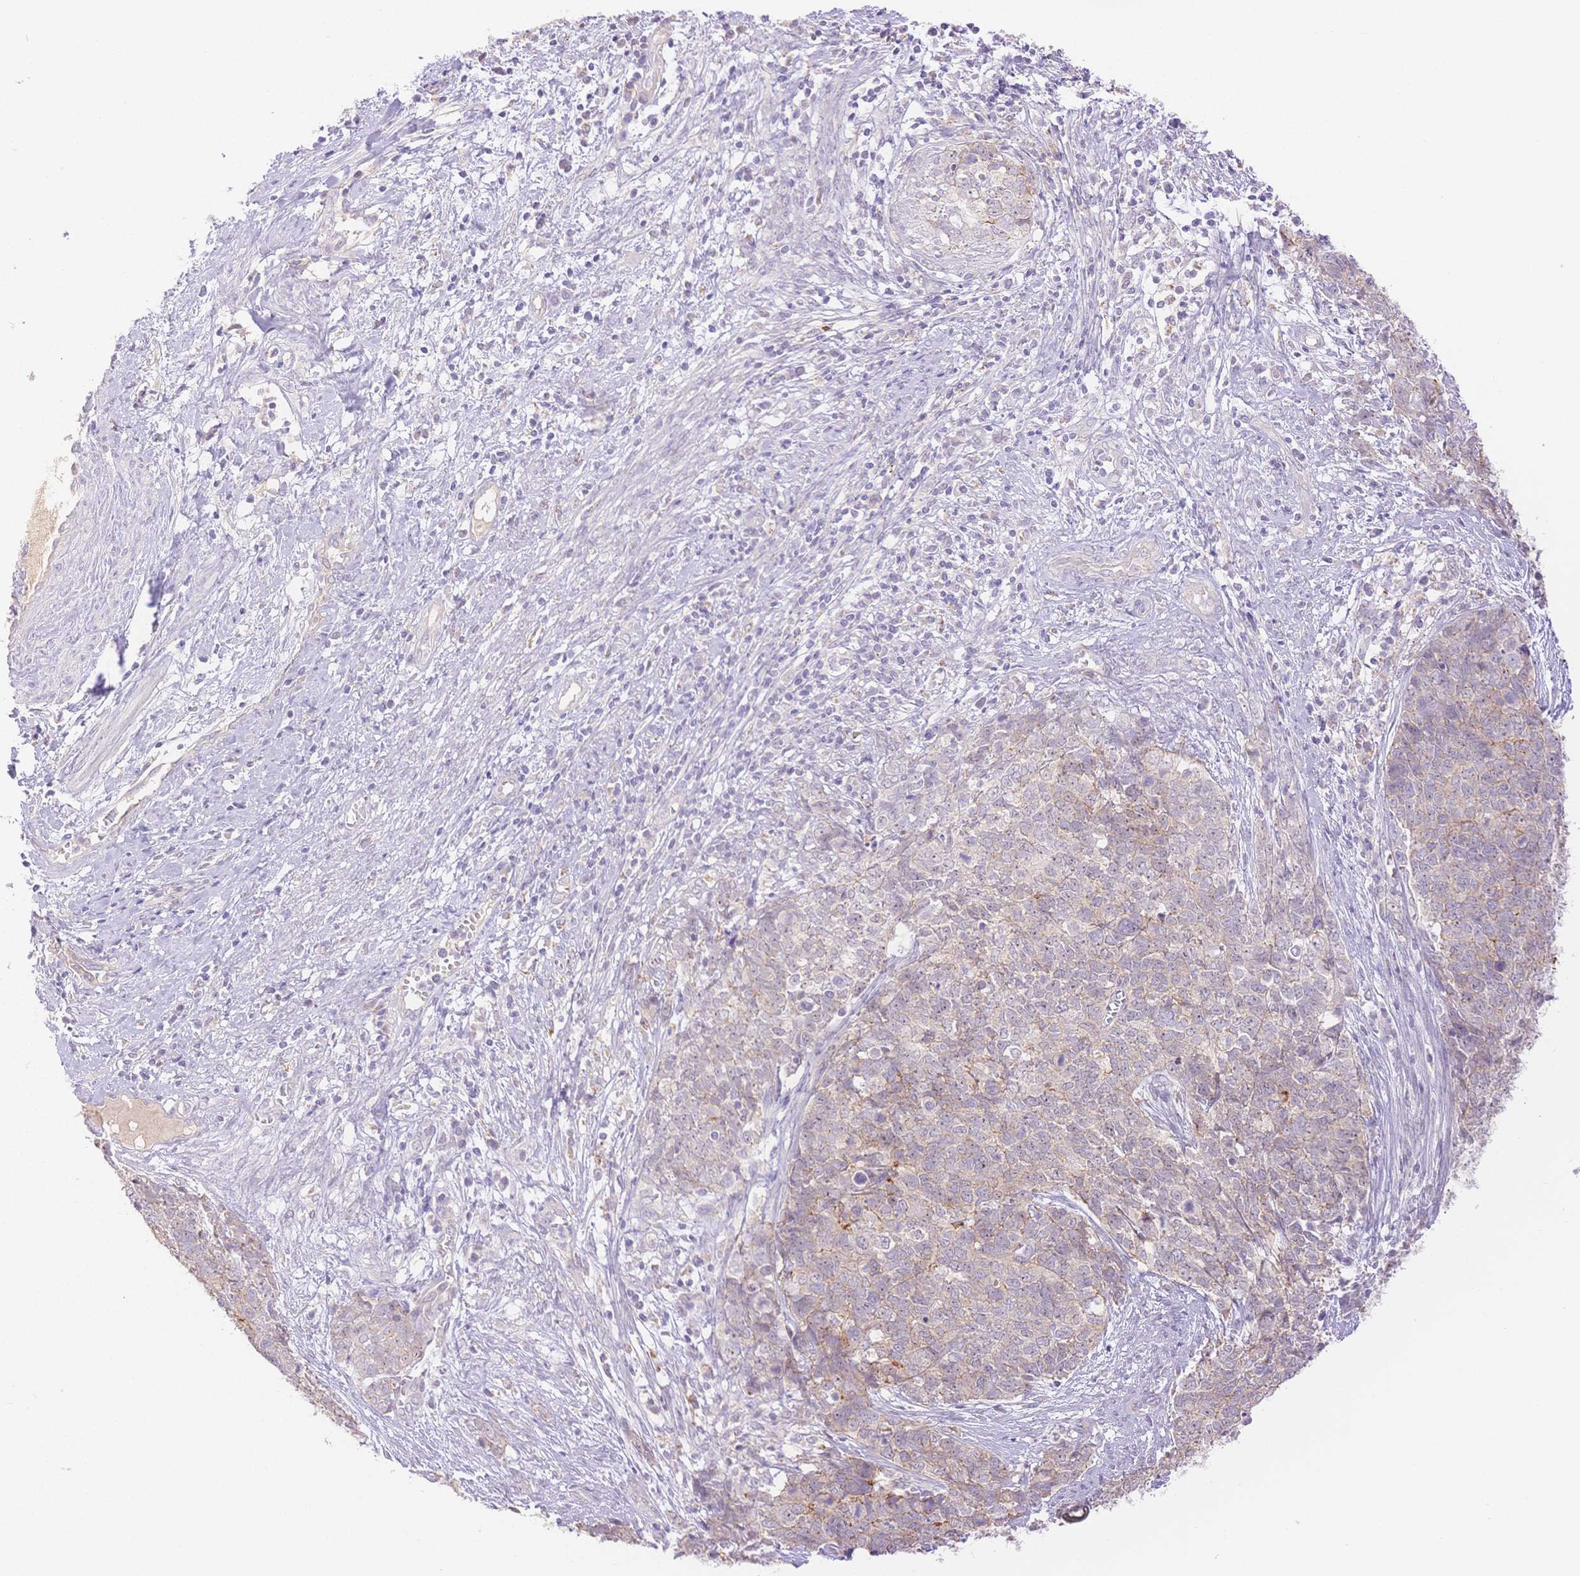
{"staining": {"intensity": "negative", "quantity": "none", "location": "none"}, "tissue": "cervical cancer", "cell_type": "Tumor cells", "image_type": "cancer", "snomed": [{"axis": "morphology", "description": "Adenocarcinoma, NOS"}, {"axis": "topography", "description": "Cervix"}], "caption": "A high-resolution photomicrograph shows immunohistochemistry staining of cervical cancer (adenocarcinoma), which exhibits no significant staining in tumor cells. (Immunohistochemistry, brightfield microscopy, high magnification).", "gene": "WDR54", "patient": {"sex": "female", "age": 63}}